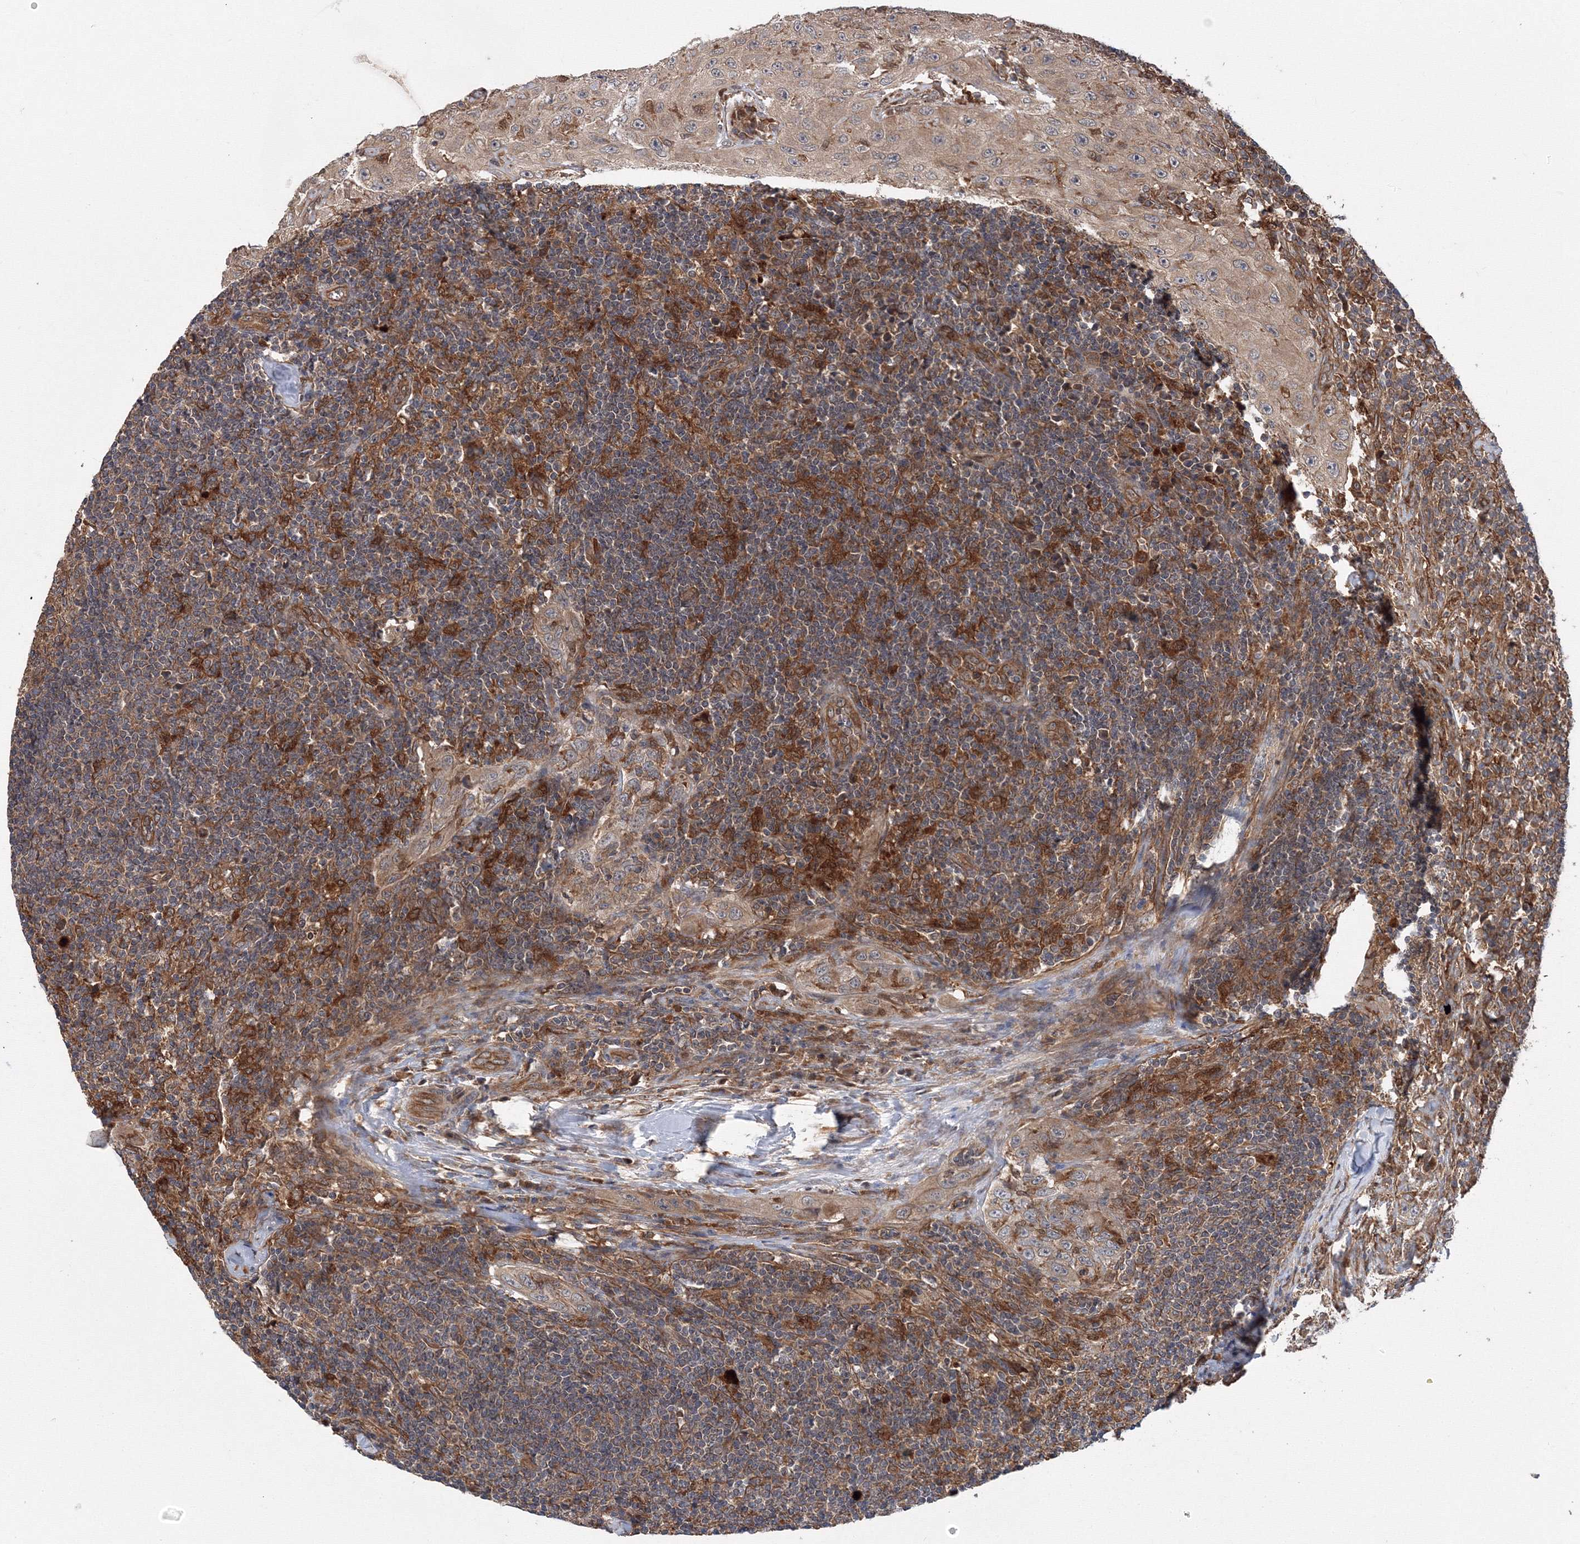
{"staining": {"intensity": "moderate", "quantity": ">75%", "location": "cytoplasmic/membranous"}, "tissue": "lymph node", "cell_type": "Germinal center cells", "image_type": "normal", "snomed": [{"axis": "morphology", "description": "Normal tissue, NOS"}, {"axis": "morphology", "description": "Squamous cell carcinoma, metastatic, NOS"}, {"axis": "topography", "description": "Lymph node"}], "caption": "The photomicrograph exhibits immunohistochemical staining of normal lymph node. There is moderate cytoplasmic/membranous staining is appreciated in about >75% of germinal center cells.", "gene": "ATG3", "patient": {"sex": "male", "age": 73}}